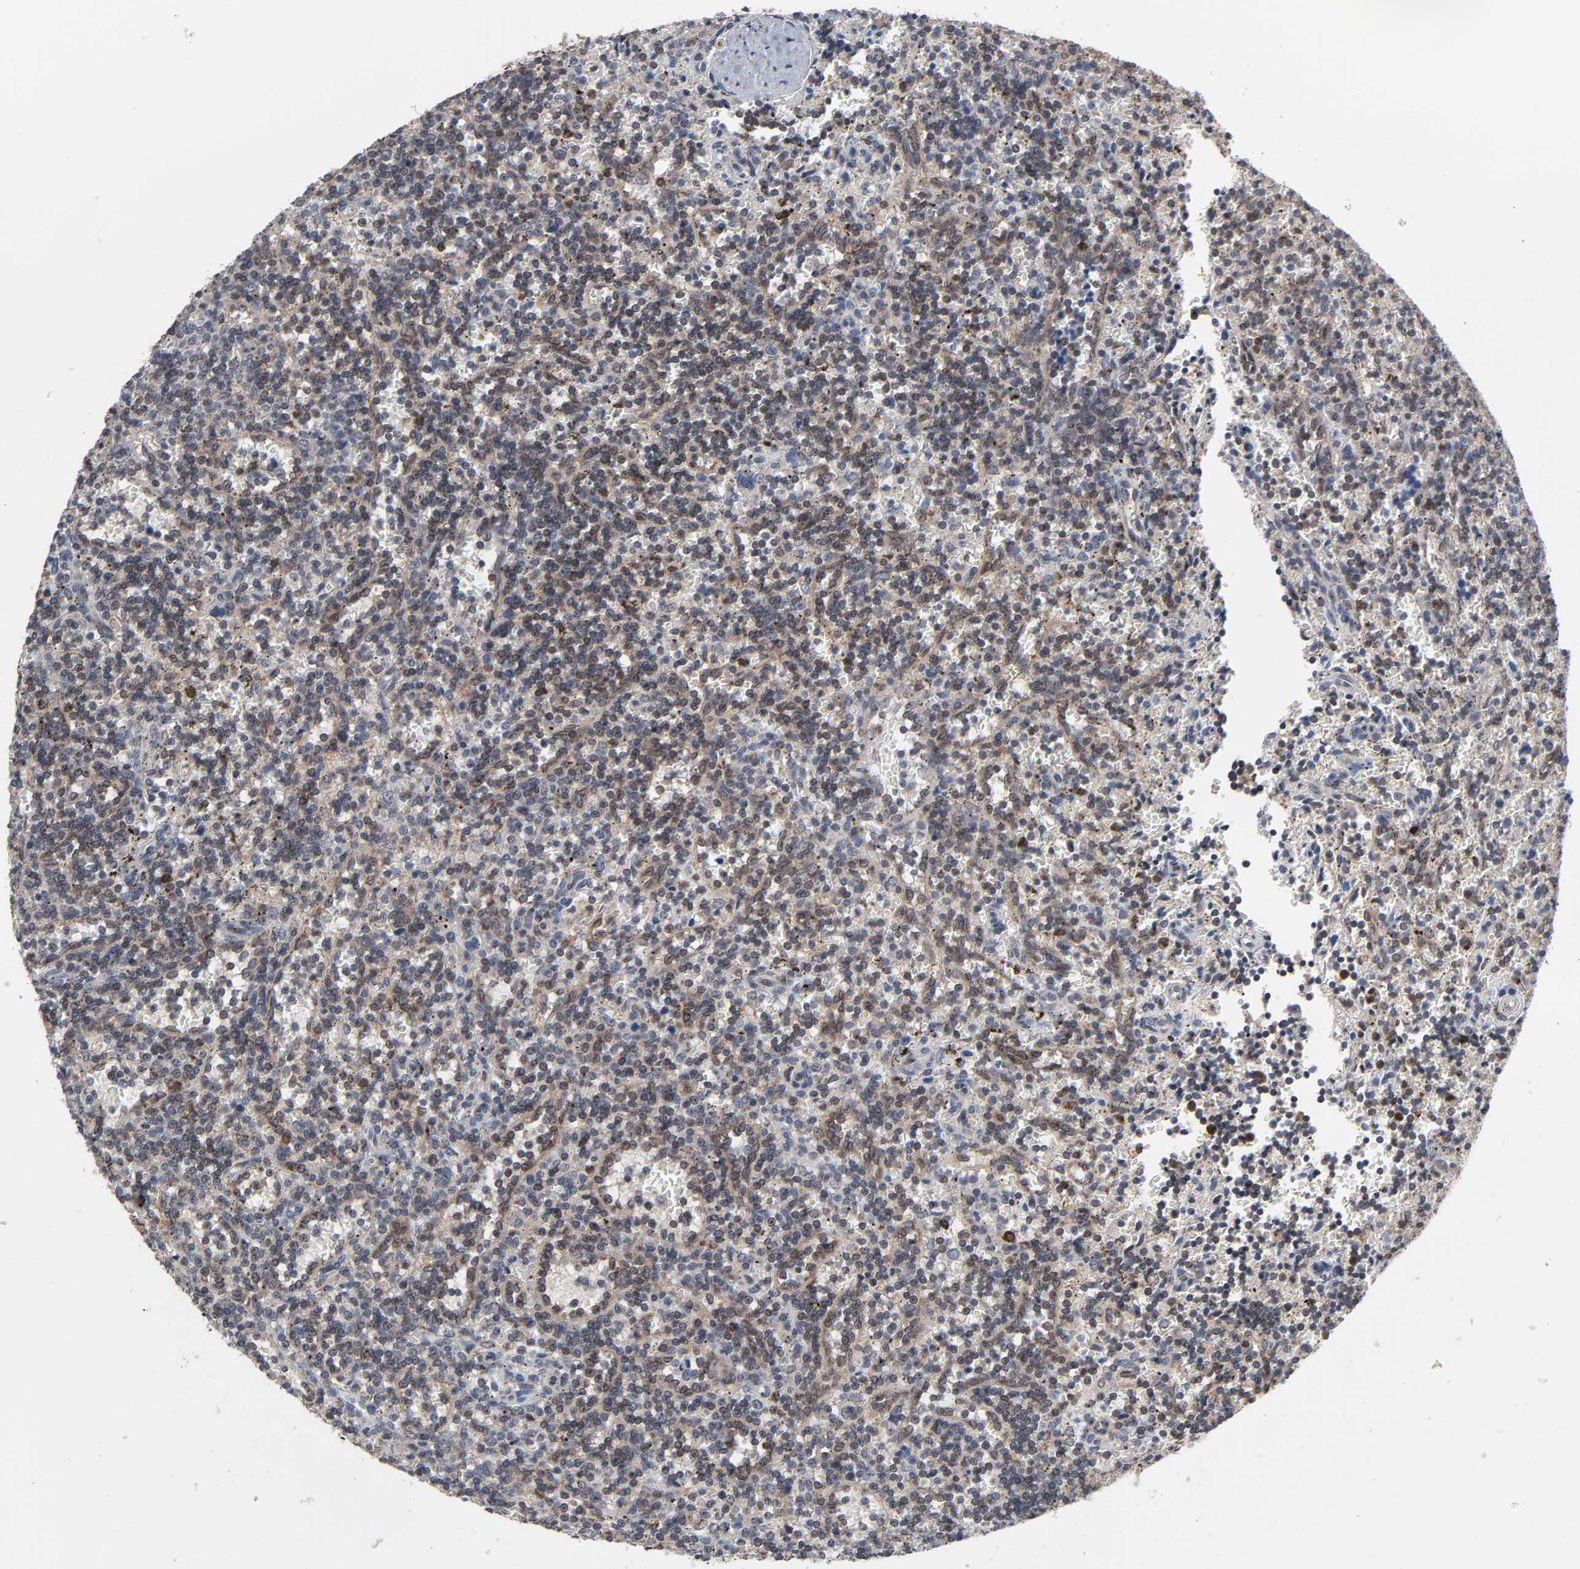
{"staining": {"intensity": "weak", "quantity": "25%-75%", "location": "cytoplasmic/membranous,nuclear"}, "tissue": "lymphoma", "cell_type": "Tumor cells", "image_type": "cancer", "snomed": [{"axis": "morphology", "description": "Malignant lymphoma, non-Hodgkin's type, Low grade"}, {"axis": "topography", "description": "Spleen"}], "caption": "Low-grade malignant lymphoma, non-Hodgkin's type stained with DAB IHC demonstrates low levels of weak cytoplasmic/membranous and nuclear positivity in about 25%-75% of tumor cells. The staining was performed using DAB (3,3'-diaminobenzidine), with brown indicating positive protein expression. Nuclei are stained blue with hematoxylin.", "gene": "CCDC175", "patient": {"sex": "male", "age": 73}}